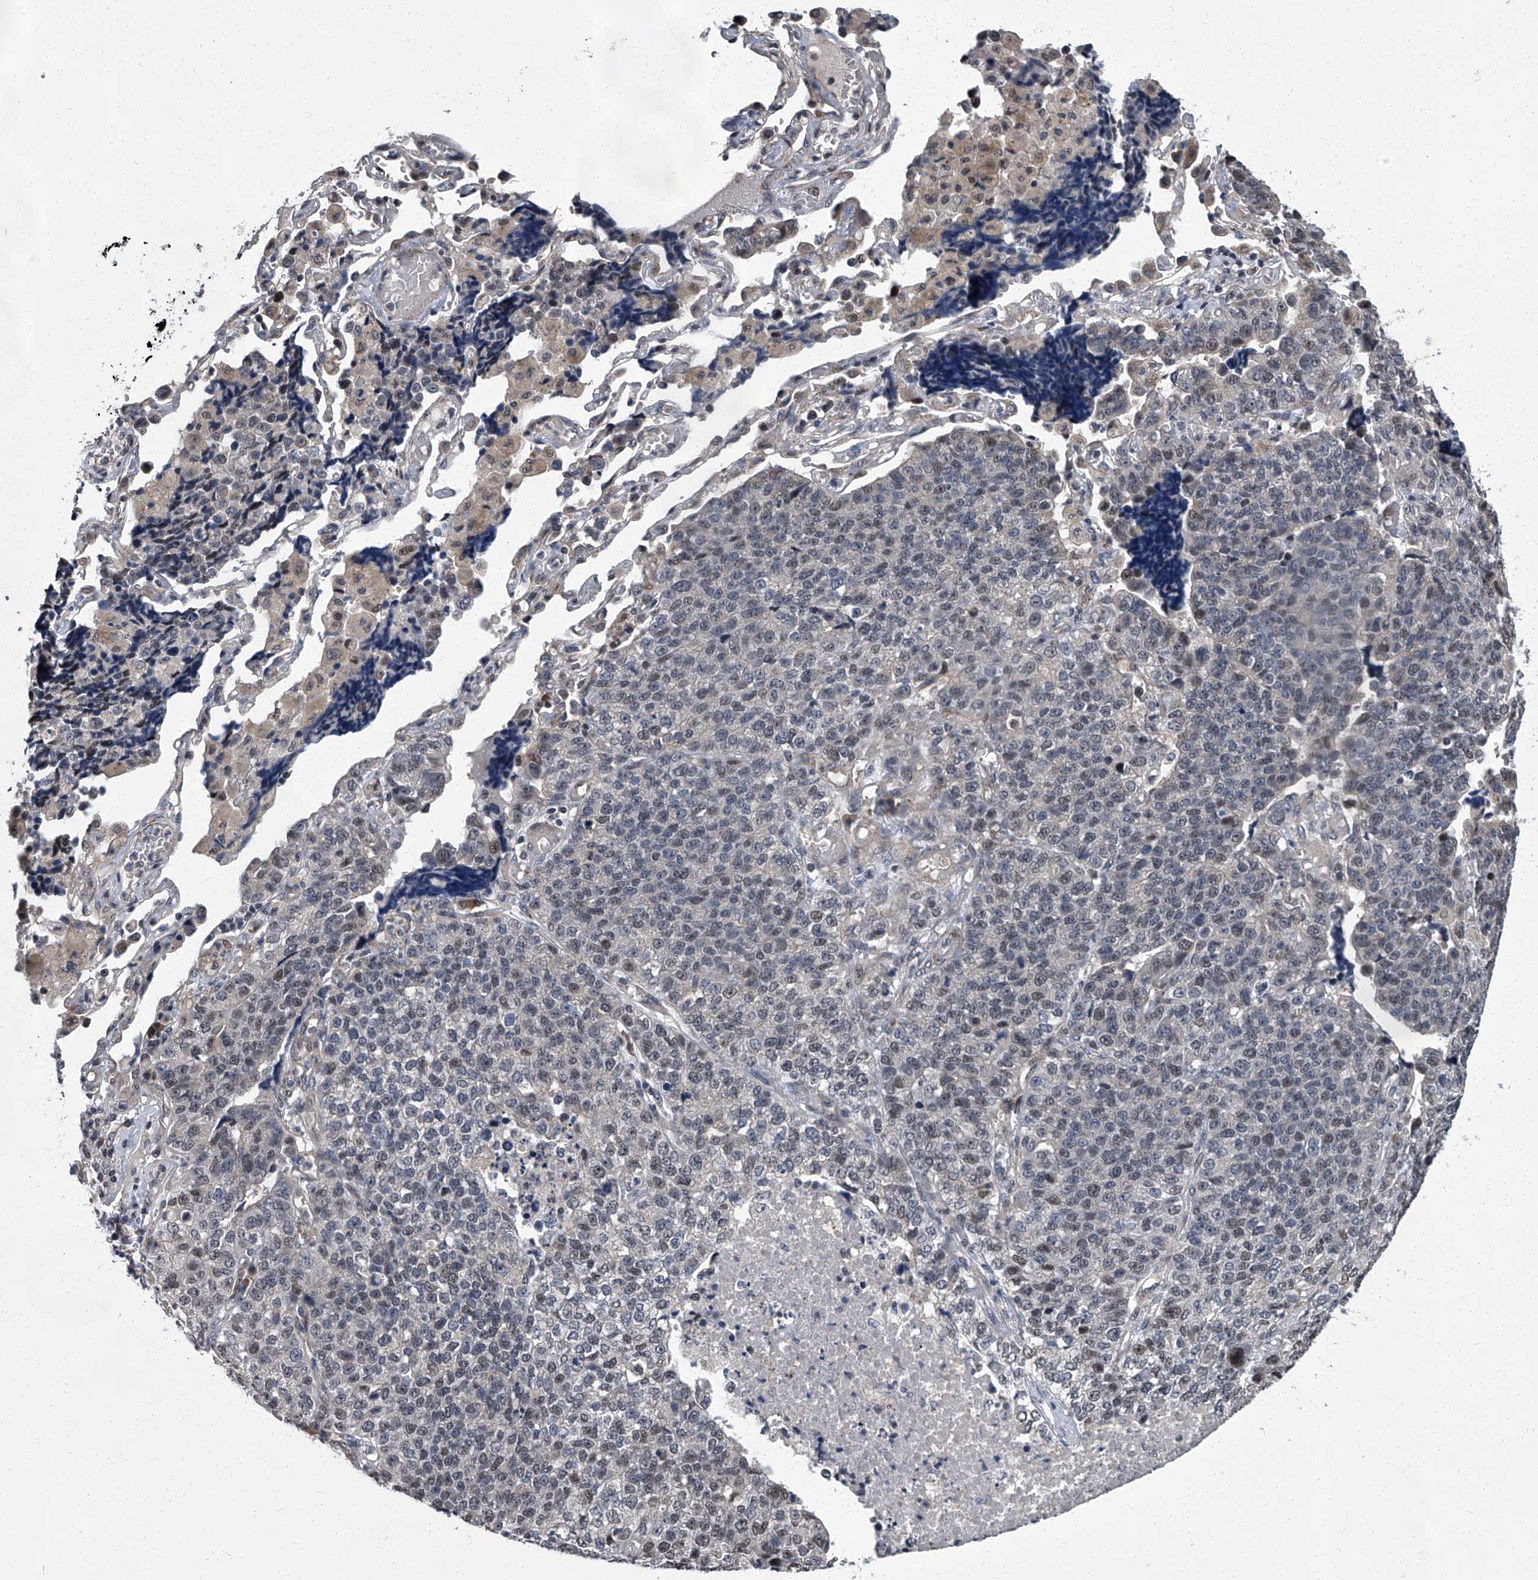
{"staining": {"intensity": "weak", "quantity": "<25%", "location": "nuclear"}, "tissue": "lung cancer", "cell_type": "Tumor cells", "image_type": "cancer", "snomed": [{"axis": "morphology", "description": "Adenocarcinoma, NOS"}, {"axis": "topography", "description": "Lung"}], "caption": "Immunohistochemistry of lung cancer shows no expression in tumor cells. (DAB immunohistochemistry, high magnification).", "gene": "ZNF274", "patient": {"sex": "male", "age": 49}}